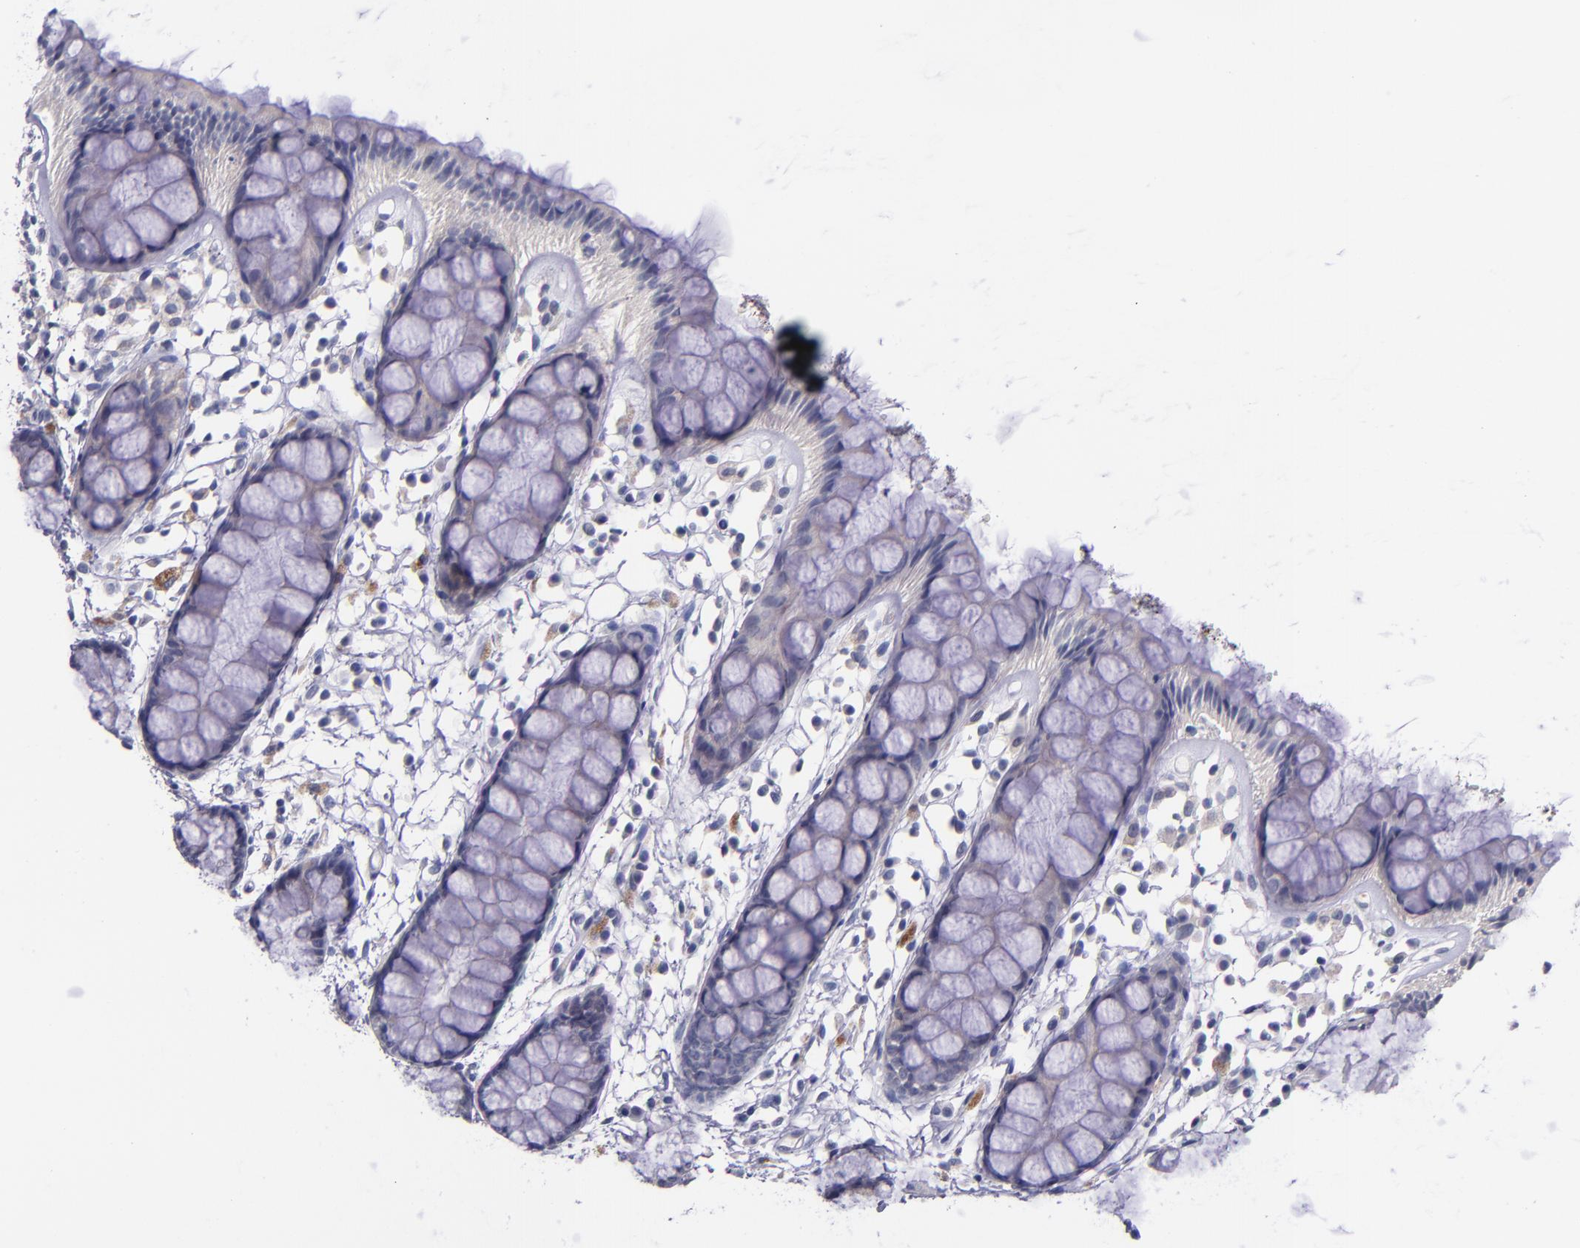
{"staining": {"intensity": "negative", "quantity": "none", "location": "none"}, "tissue": "rectum", "cell_type": "Glandular cells", "image_type": "normal", "snomed": [{"axis": "morphology", "description": "Normal tissue, NOS"}, {"axis": "topography", "description": "Rectum"}], "caption": "This is an IHC image of benign human rectum. There is no expression in glandular cells.", "gene": "RBP4", "patient": {"sex": "female", "age": 66}}